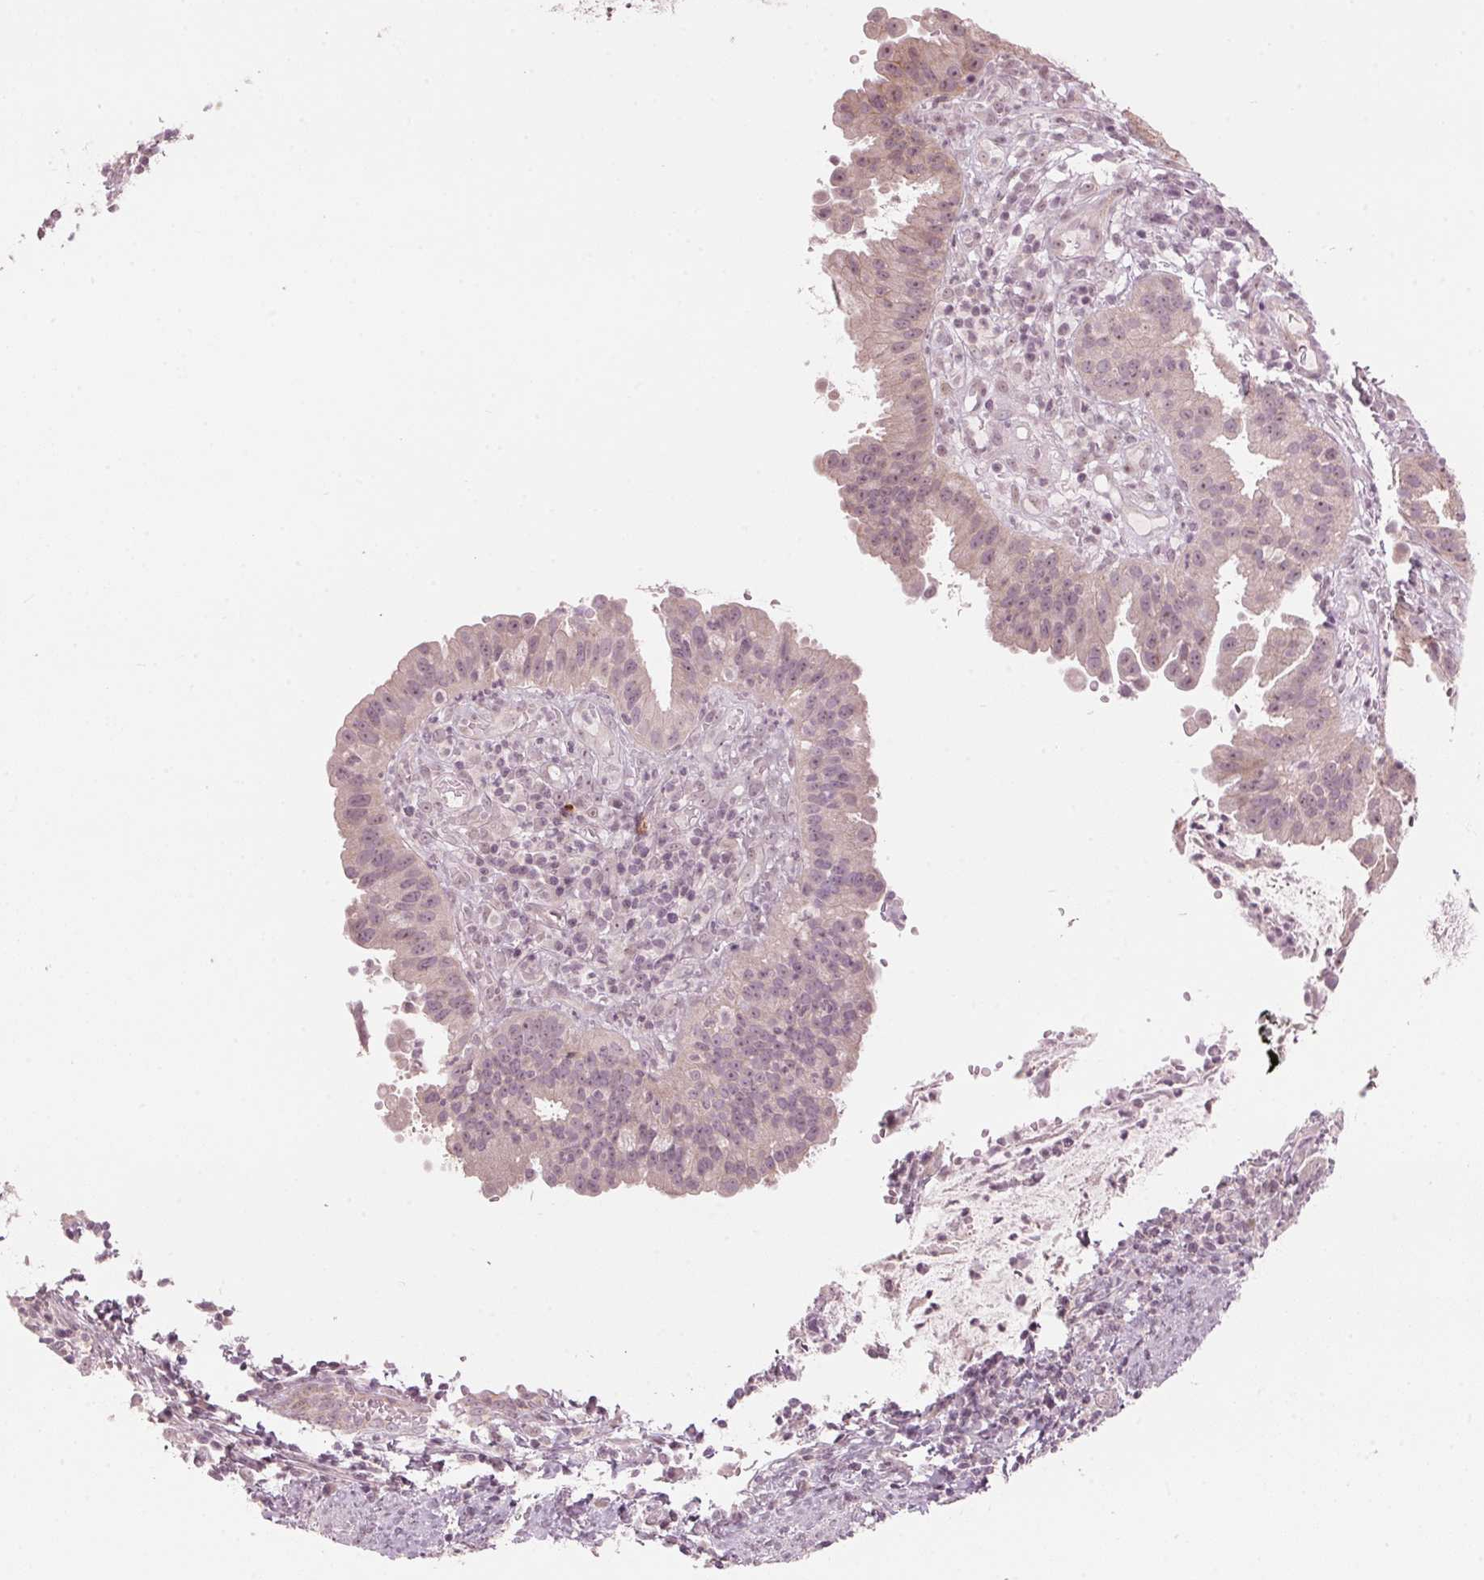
{"staining": {"intensity": "weak", "quantity": "<25%", "location": "cytoplasmic/membranous"}, "tissue": "cervical cancer", "cell_type": "Tumor cells", "image_type": "cancer", "snomed": [{"axis": "morphology", "description": "Adenocarcinoma, NOS"}, {"axis": "topography", "description": "Cervix"}], "caption": "Tumor cells are negative for brown protein staining in adenocarcinoma (cervical).", "gene": "TMED6", "patient": {"sex": "female", "age": 34}}